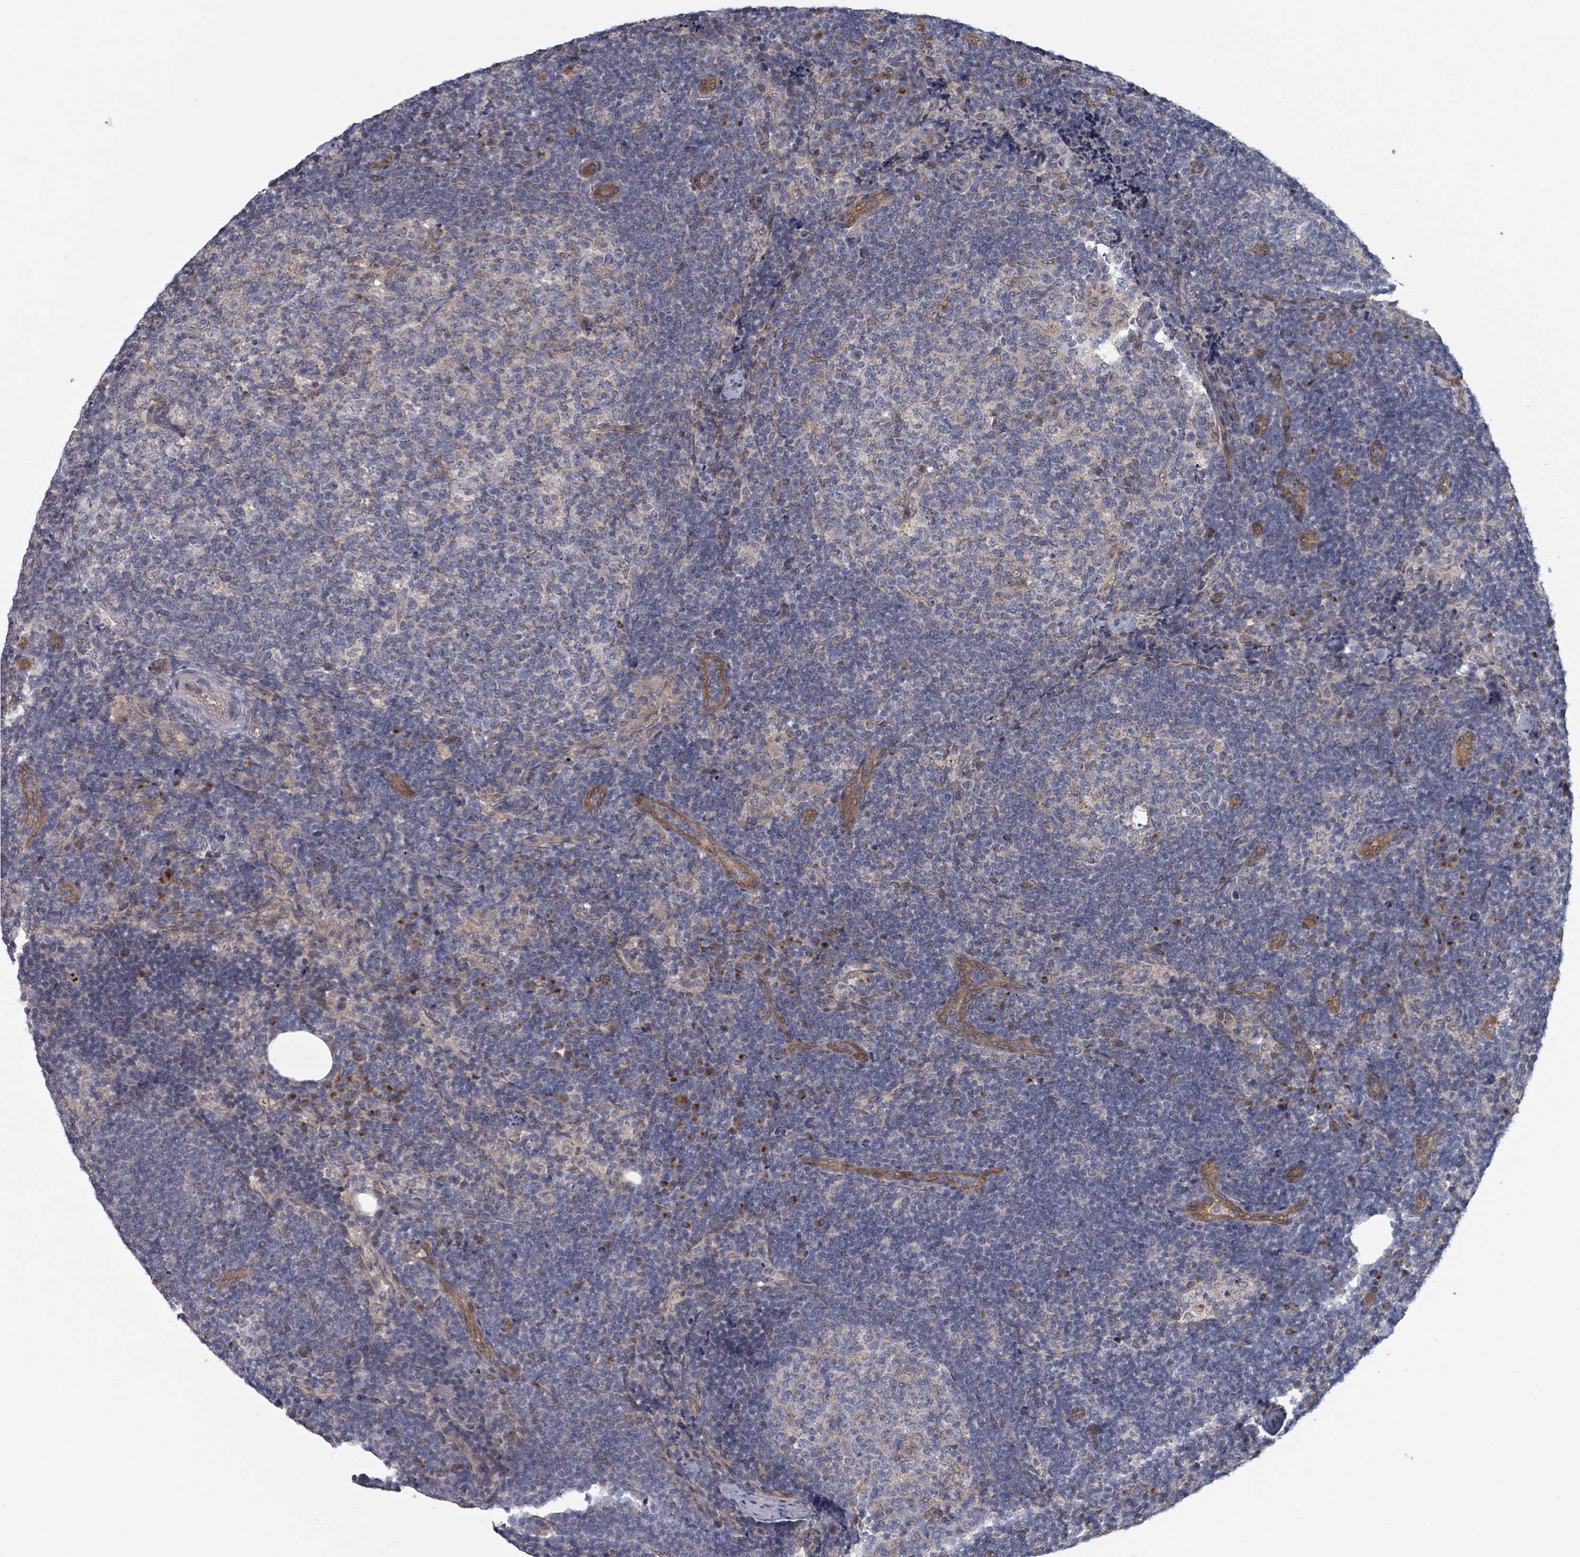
{"staining": {"intensity": "negative", "quantity": "none", "location": "none"}, "tissue": "lymph node", "cell_type": "Germinal center cells", "image_type": "normal", "snomed": [{"axis": "morphology", "description": "Normal tissue, NOS"}, {"axis": "topography", "description": "Lymph node"}], "caption": "Photomicrograph shows no protein expression in germinal center cells of unremarkable lymph node. (DAB (3,3'-diaminobenzidine) immunohistochemistry with hematoxylin counter stain).", "gene": "FKBP1A", "patient": {"sex": "female", "age": 31}}